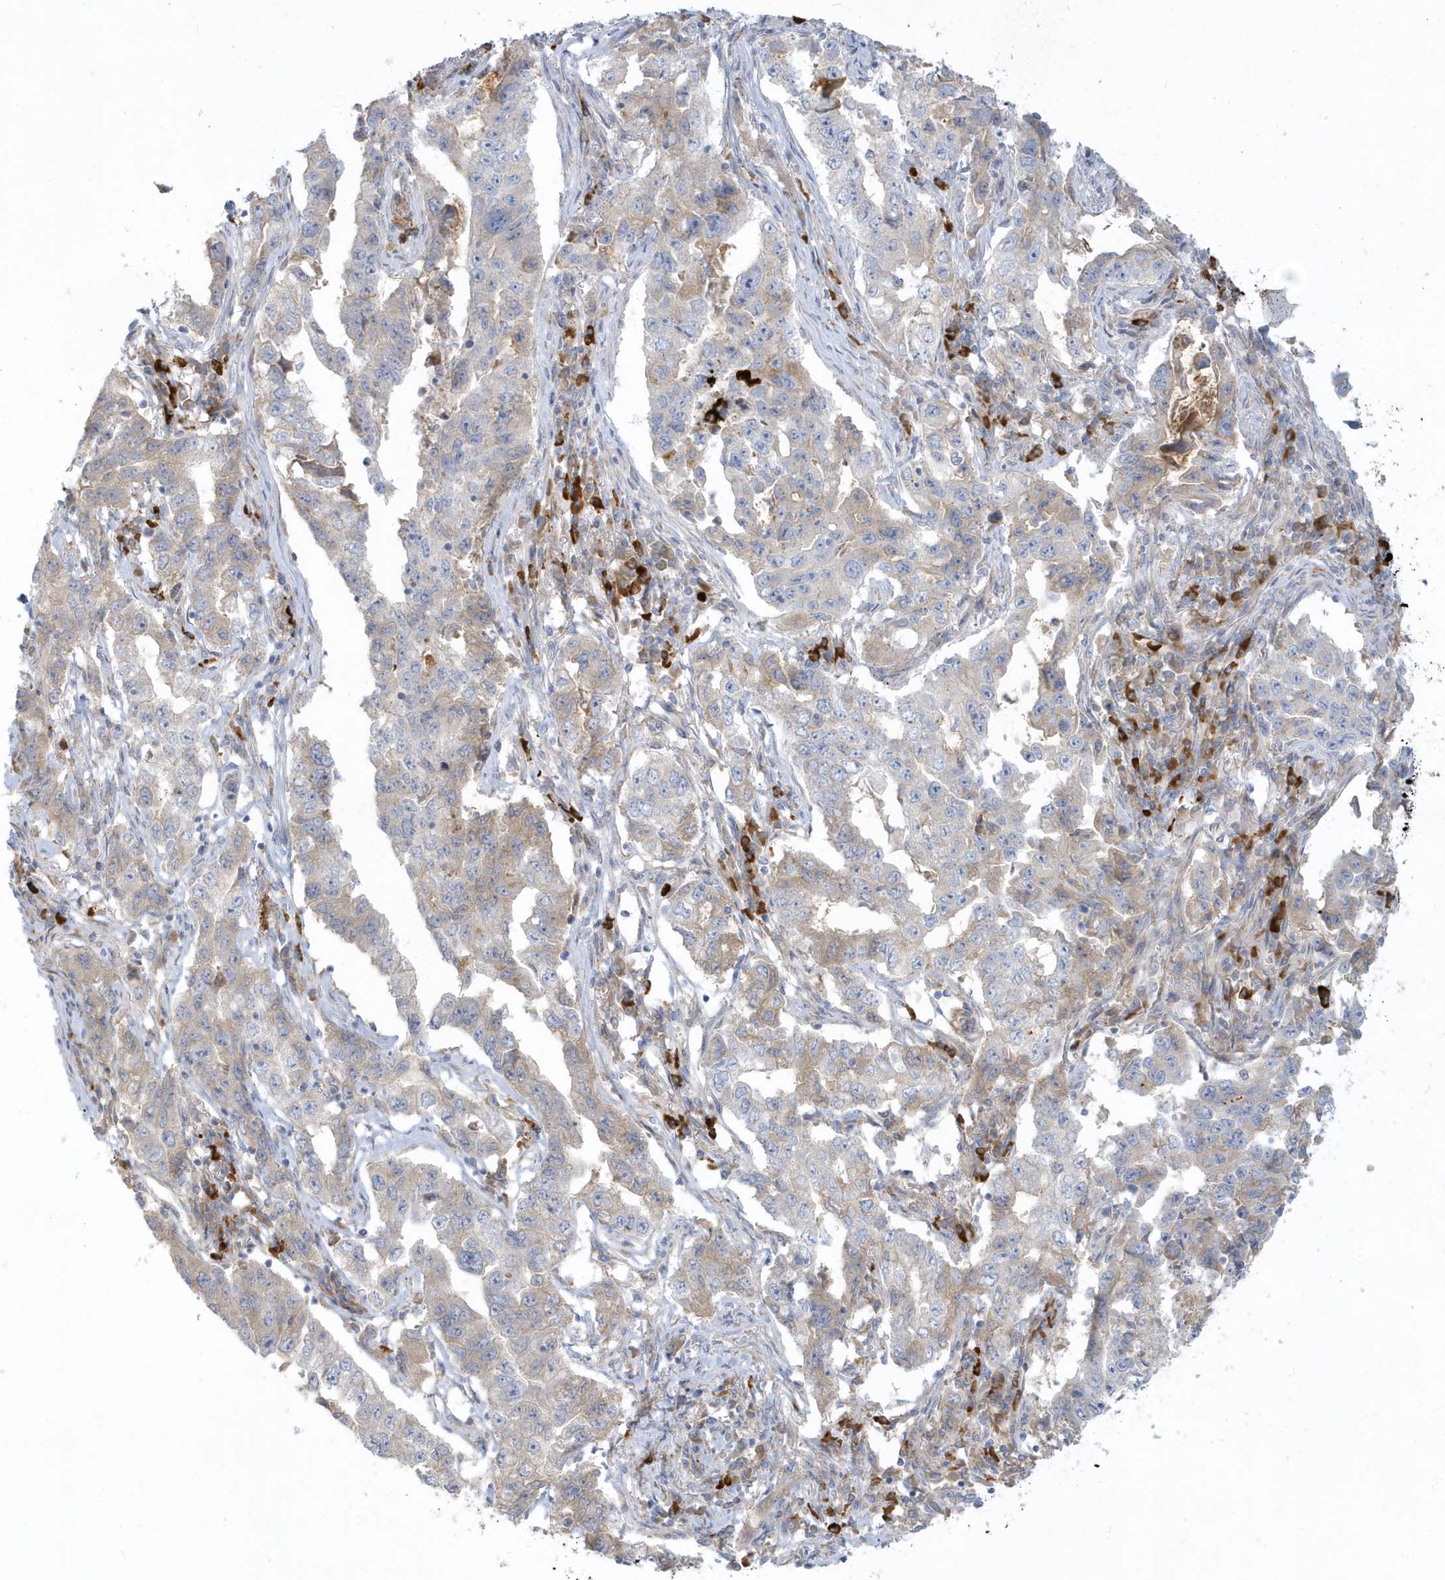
{"staining": {"intensity": "weak", "quantity": "25%-75%", "location": "cytoplasmic/membranous"}, "tissue": "lung cancer", "cell_type": "Tumor cells", "image_type": "cancer", "snomed": [{"axis": "morphology", "description": "Adenocarcinoma, NOS"}, {"axis": "topography", "description": "Lung"}], "caption": "DAB (3,3'-diaminobenzidine) immunohistochemical staining of lung cancer exhibits weak cytoplasmic/membranous protein staining in approximately 25%-75% of tumor cells. (Brightfield microscopy of DAB IHC at high magnification).", "gene": "THADA", "patient": {"sex": "female", "age": 51}}